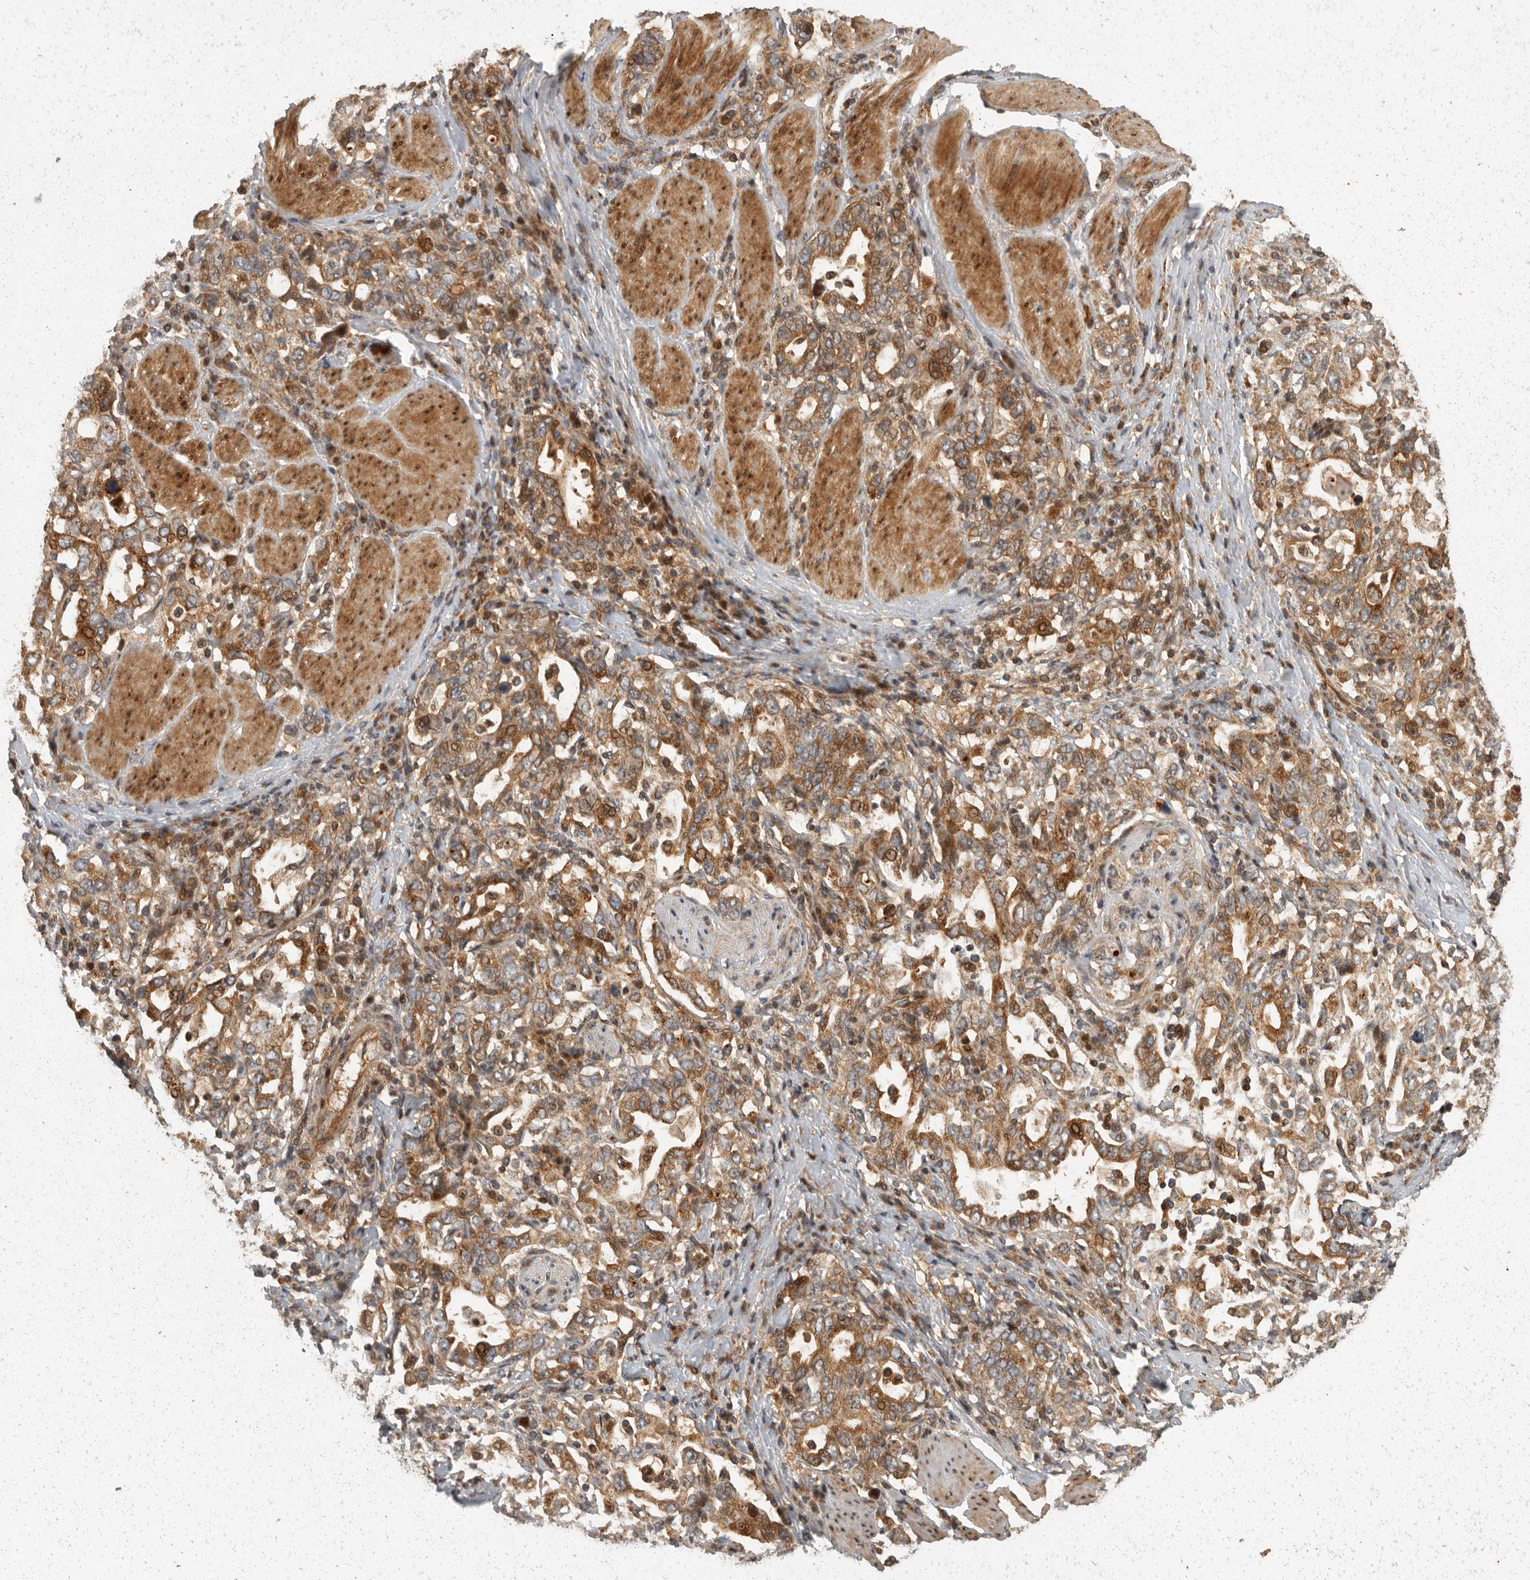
{"staining": {"intensity": "moderate", "quantity": ">75%", "location": "cytoplasmic/membranous,nuclear"}, "tissue": "stomach cancer", "cell_type": "Tumor cells", "image_type": "cancer", "snomed": [{"axis": "morphology", "description": "Adenocarcinoma, NOS"}, {"axis": "topography", "description": "Stomach, upper"}], "caption": "A photomicrograph of human stomach cancer stained for a protein exhibits moderate cytoplasmic/membranous and nuclear brown staining in tumor cells.", "gene": "SWT1", "patient": {"sex": "male", "age": 62}}